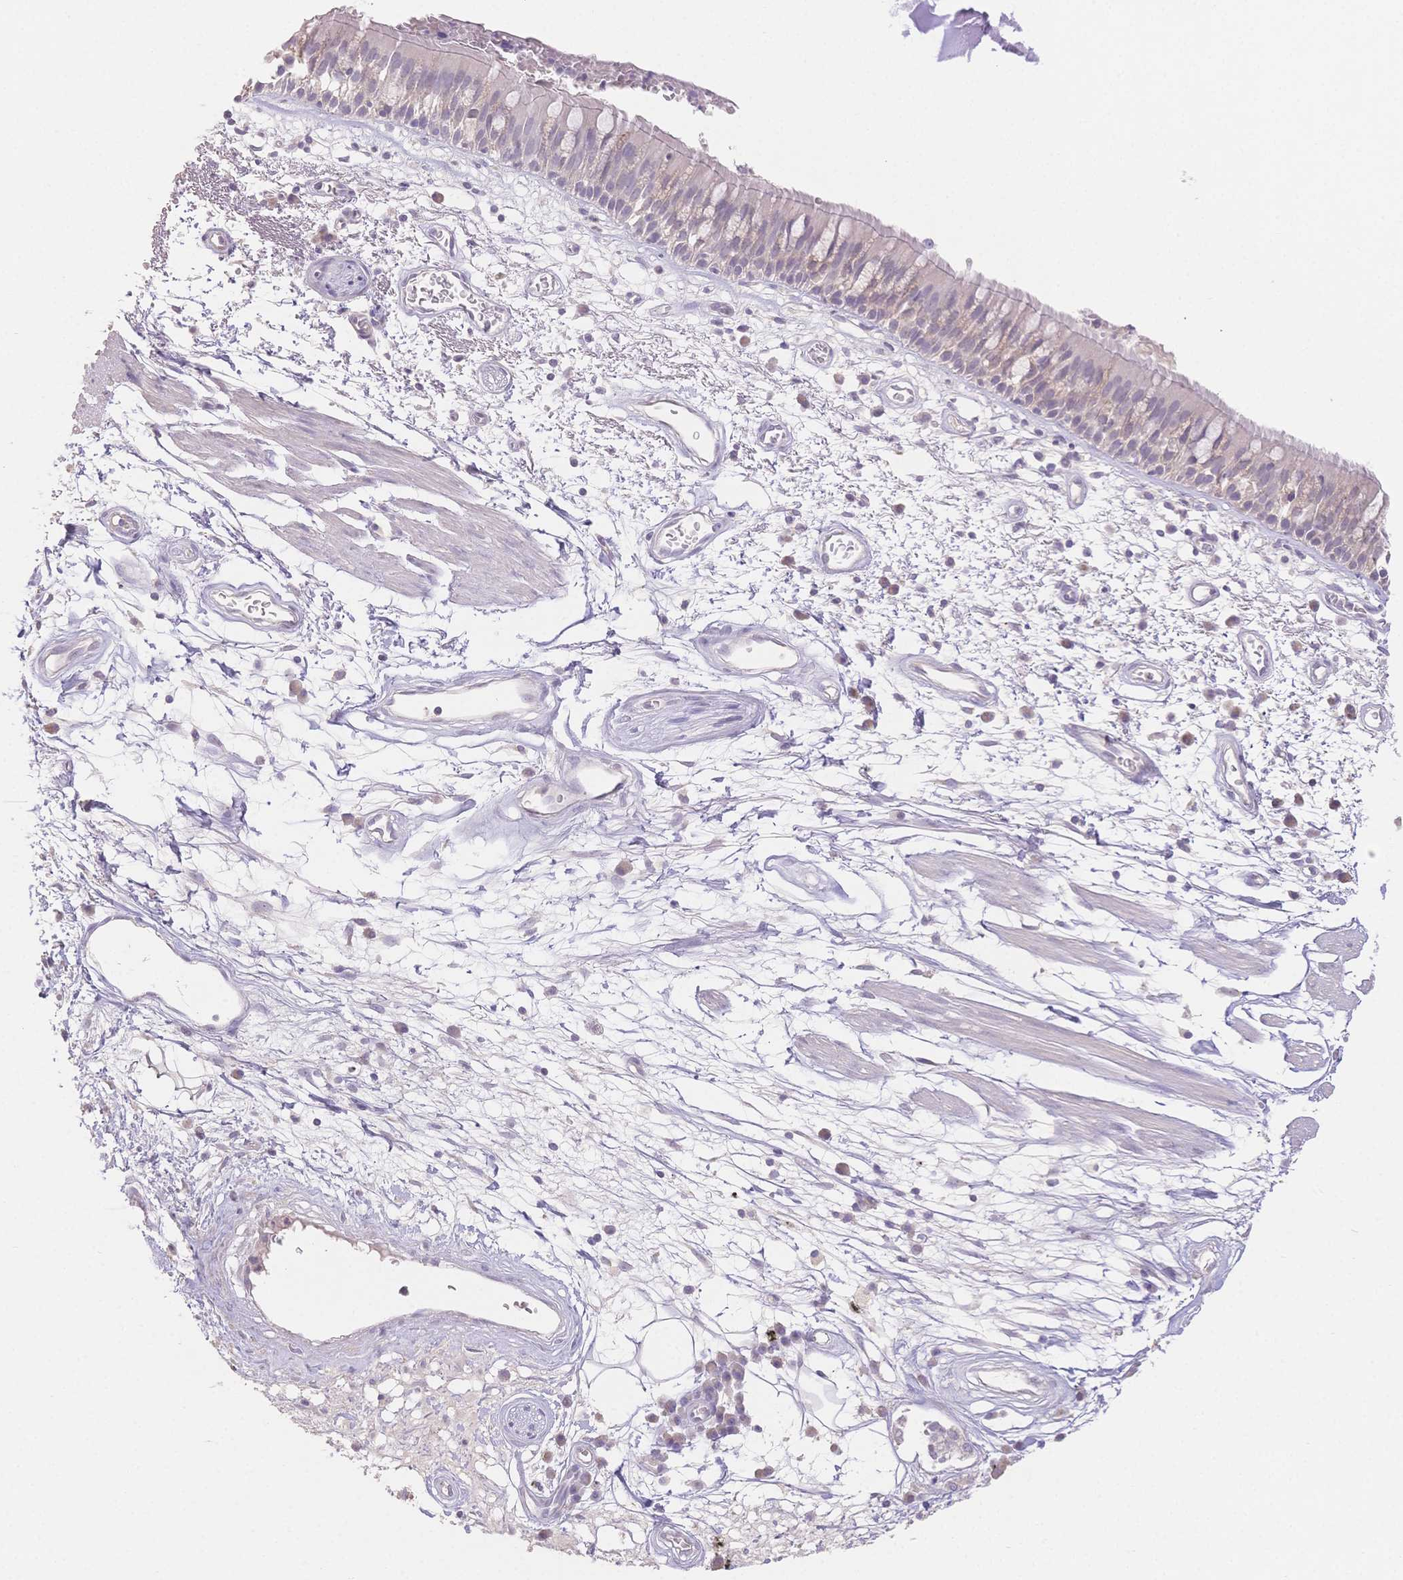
{"staining": {"intensity": "weak", "quantity": "<25%", "location": "cytoplasmic/membranous"}, "tissue": "bronchus", "cell_type": "Respiratory epithelial cells", "image_type": "normal", "snomed": [{"axis": "morphology", "description": "Normal tissue, NOS"}, {"axis": "morphology", "description": "Squamous cell carcinoma, NOS"}, {"axis": "topography", "description": "Cartilage tissue"}, {"axis": "topography", "description": "Bronchus"}, {"axis": "topography", "description": "Lung"}], "caption": "Immunohistochemistry (IHC) histopathology image of unremarkable bronchus stained for a protein (brown), which shows no positivity in respiratory epithelial cells. The staining is performed using DAB brown chromogen with nuclei counter-stained in using hematoxylin.", "gene": "SUV39H2", "patient": {"sex": "male", "age": 66}}